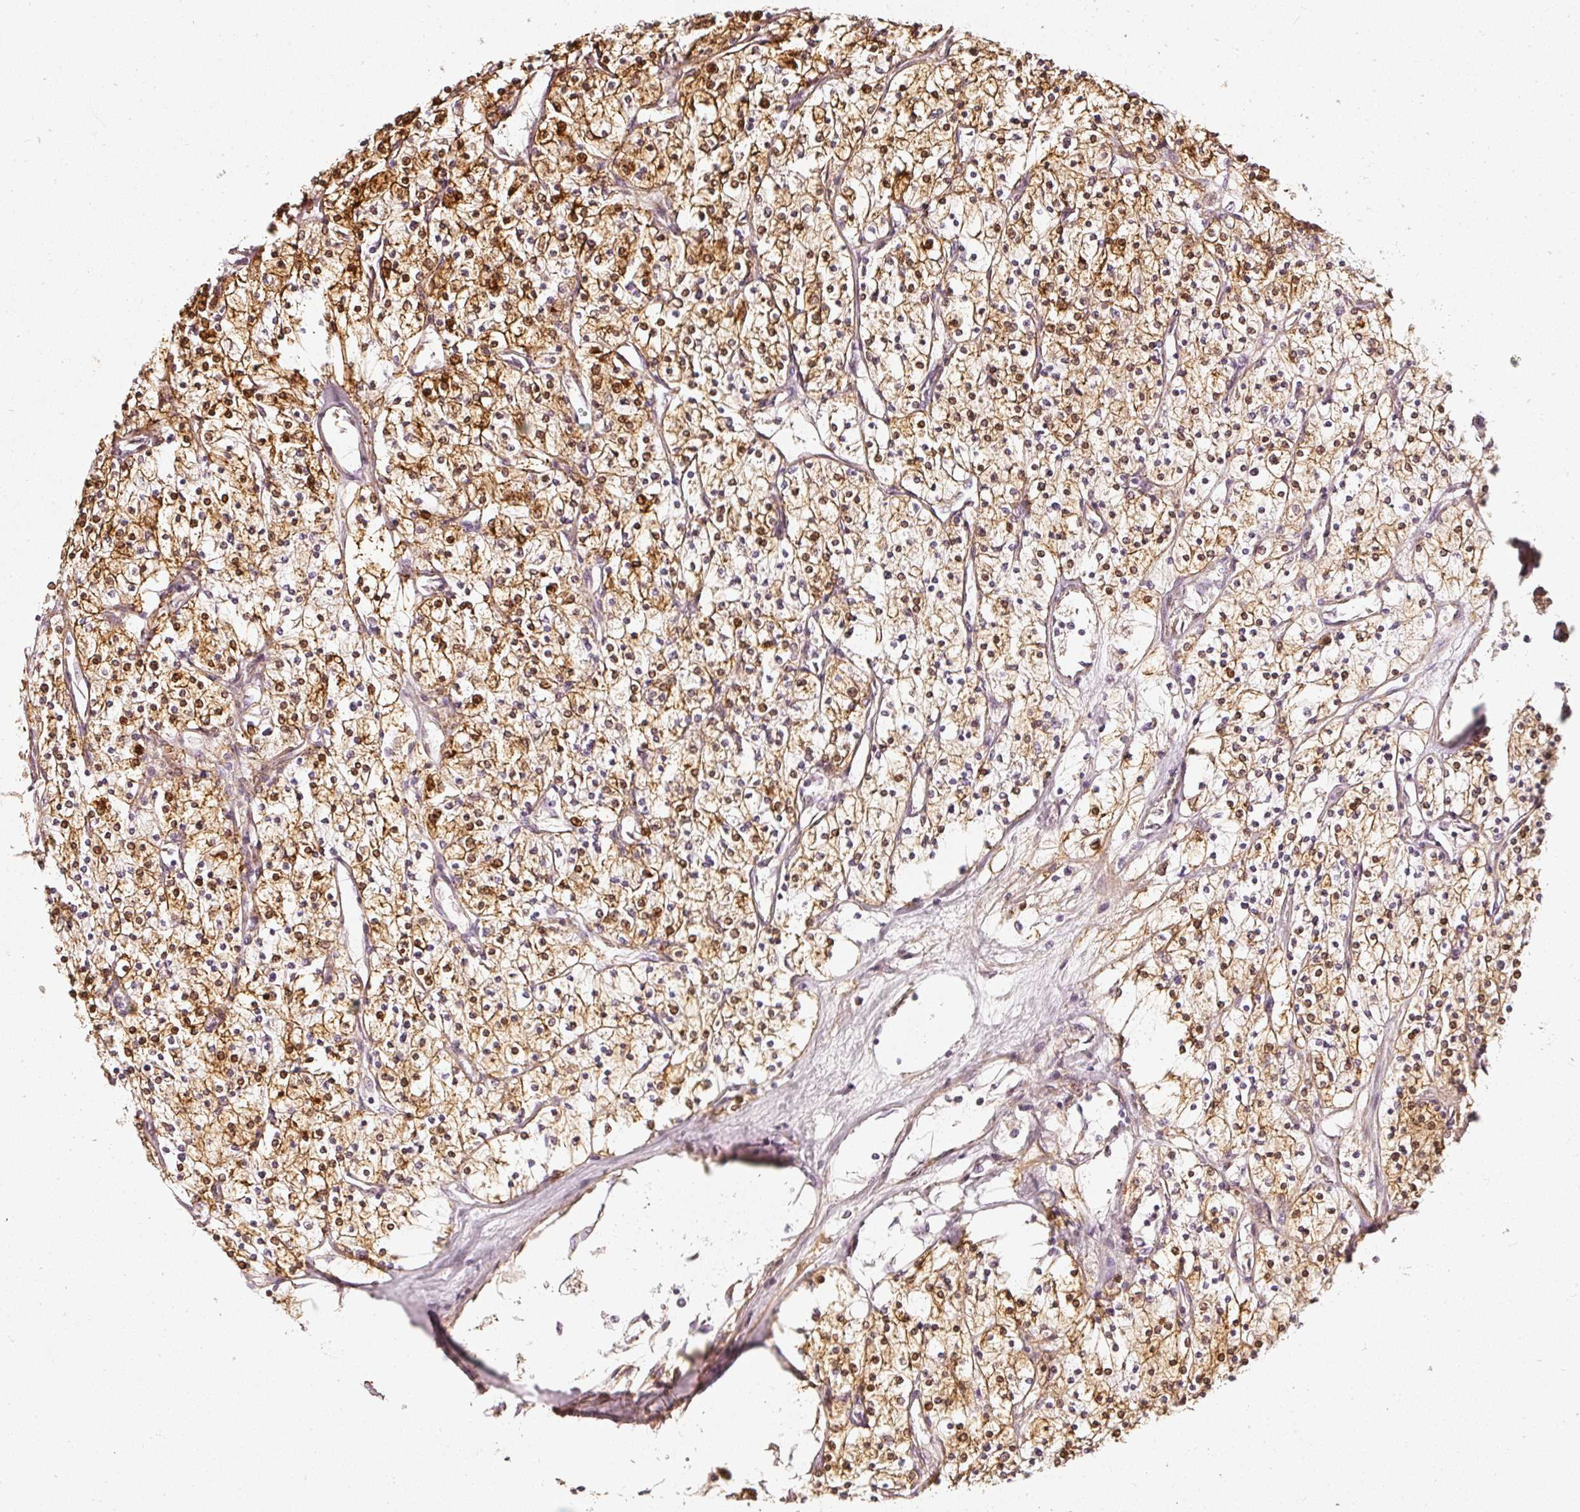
{"staining": {"intensity": "strong", "quantity": ">75%", "location": "cytoplasmic/membranous,nuclear"}, "tissue": "renal cancer", "cell_type": "Tumor cells", "image_type": "cancer", "snomed": [{"axis": "morphology", "description": "Adenocarcinoma, NOS"}, {"axis": "topography", "description": "Kidney"}], "caption": "Renal cancer stained with a brown dye demonstrates strong cytoplasmic/membranous and nuclear positive positivity in approximately >75% of tumor cells.", "gene": "ASMTL", "patient": {"sex": "male", "age": 80}}